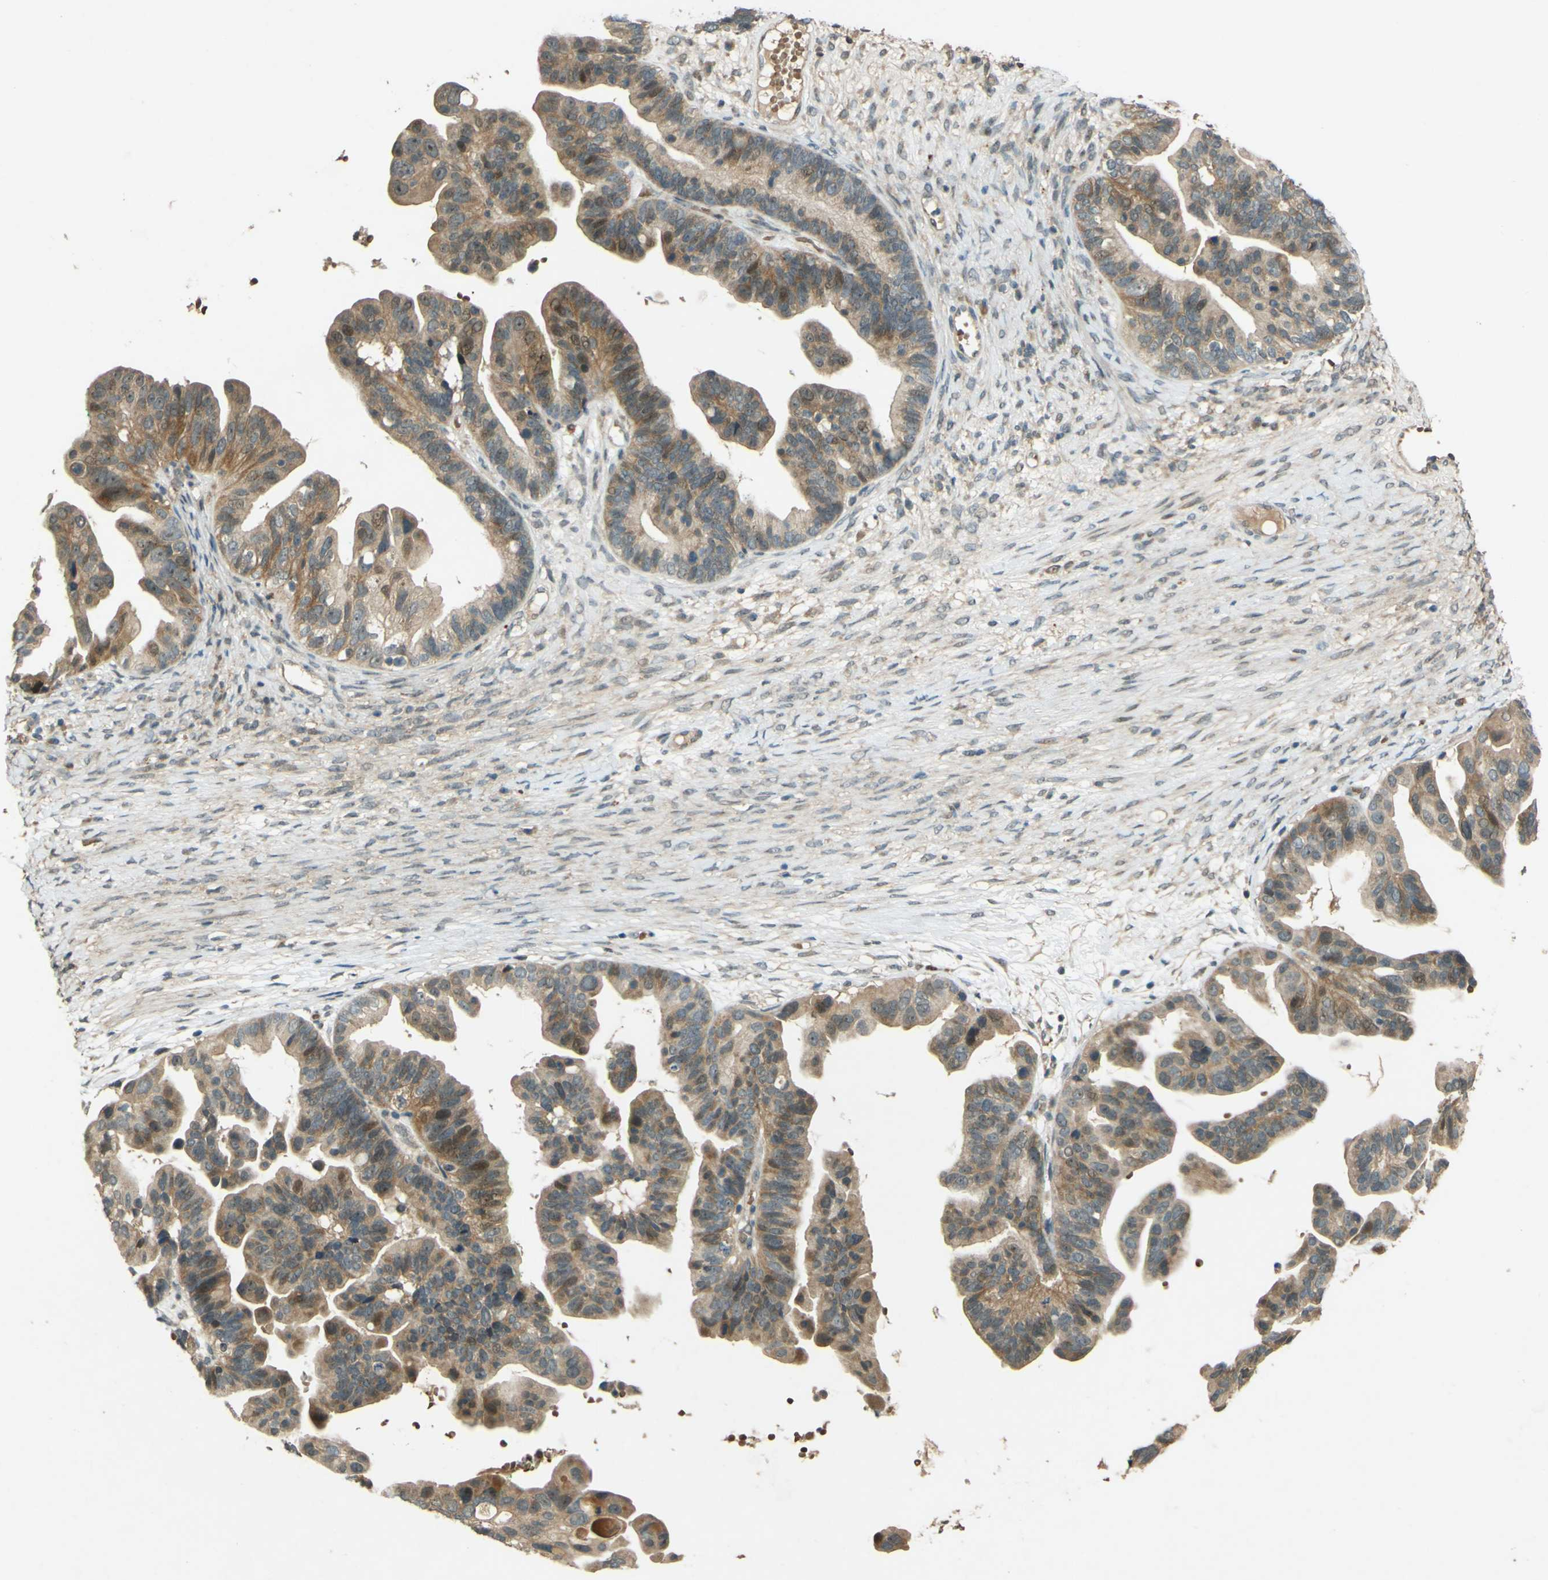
{"staining": {"intensity": "weak", "quantity": ">75%", "location": "cytoplasmic/membranous,nuclear"}, "tissue": "ovarian cancer", "cell_type": "Tumor cells", "image_type": "cancer", "snomed": [{"axis": "morphology", "description": "Cystadenocarcinoma, serous, NOS"}, {"axis": "topography", "description": "Ovary"}], "caption": "Immunohistochemical staining of human ovarian cancer (serous cystadenocarcinoma) displays low levels of weak cytoplasmic/membranous and nuclear protein expression in approximately >75% of tumor cells. (Stains: DAB in brown, nuclei in blue, Microscopy: brightfield microscopy at high magnification).", "gene": "MPDZ", "patient": {"sex": "female", "age": 56}}